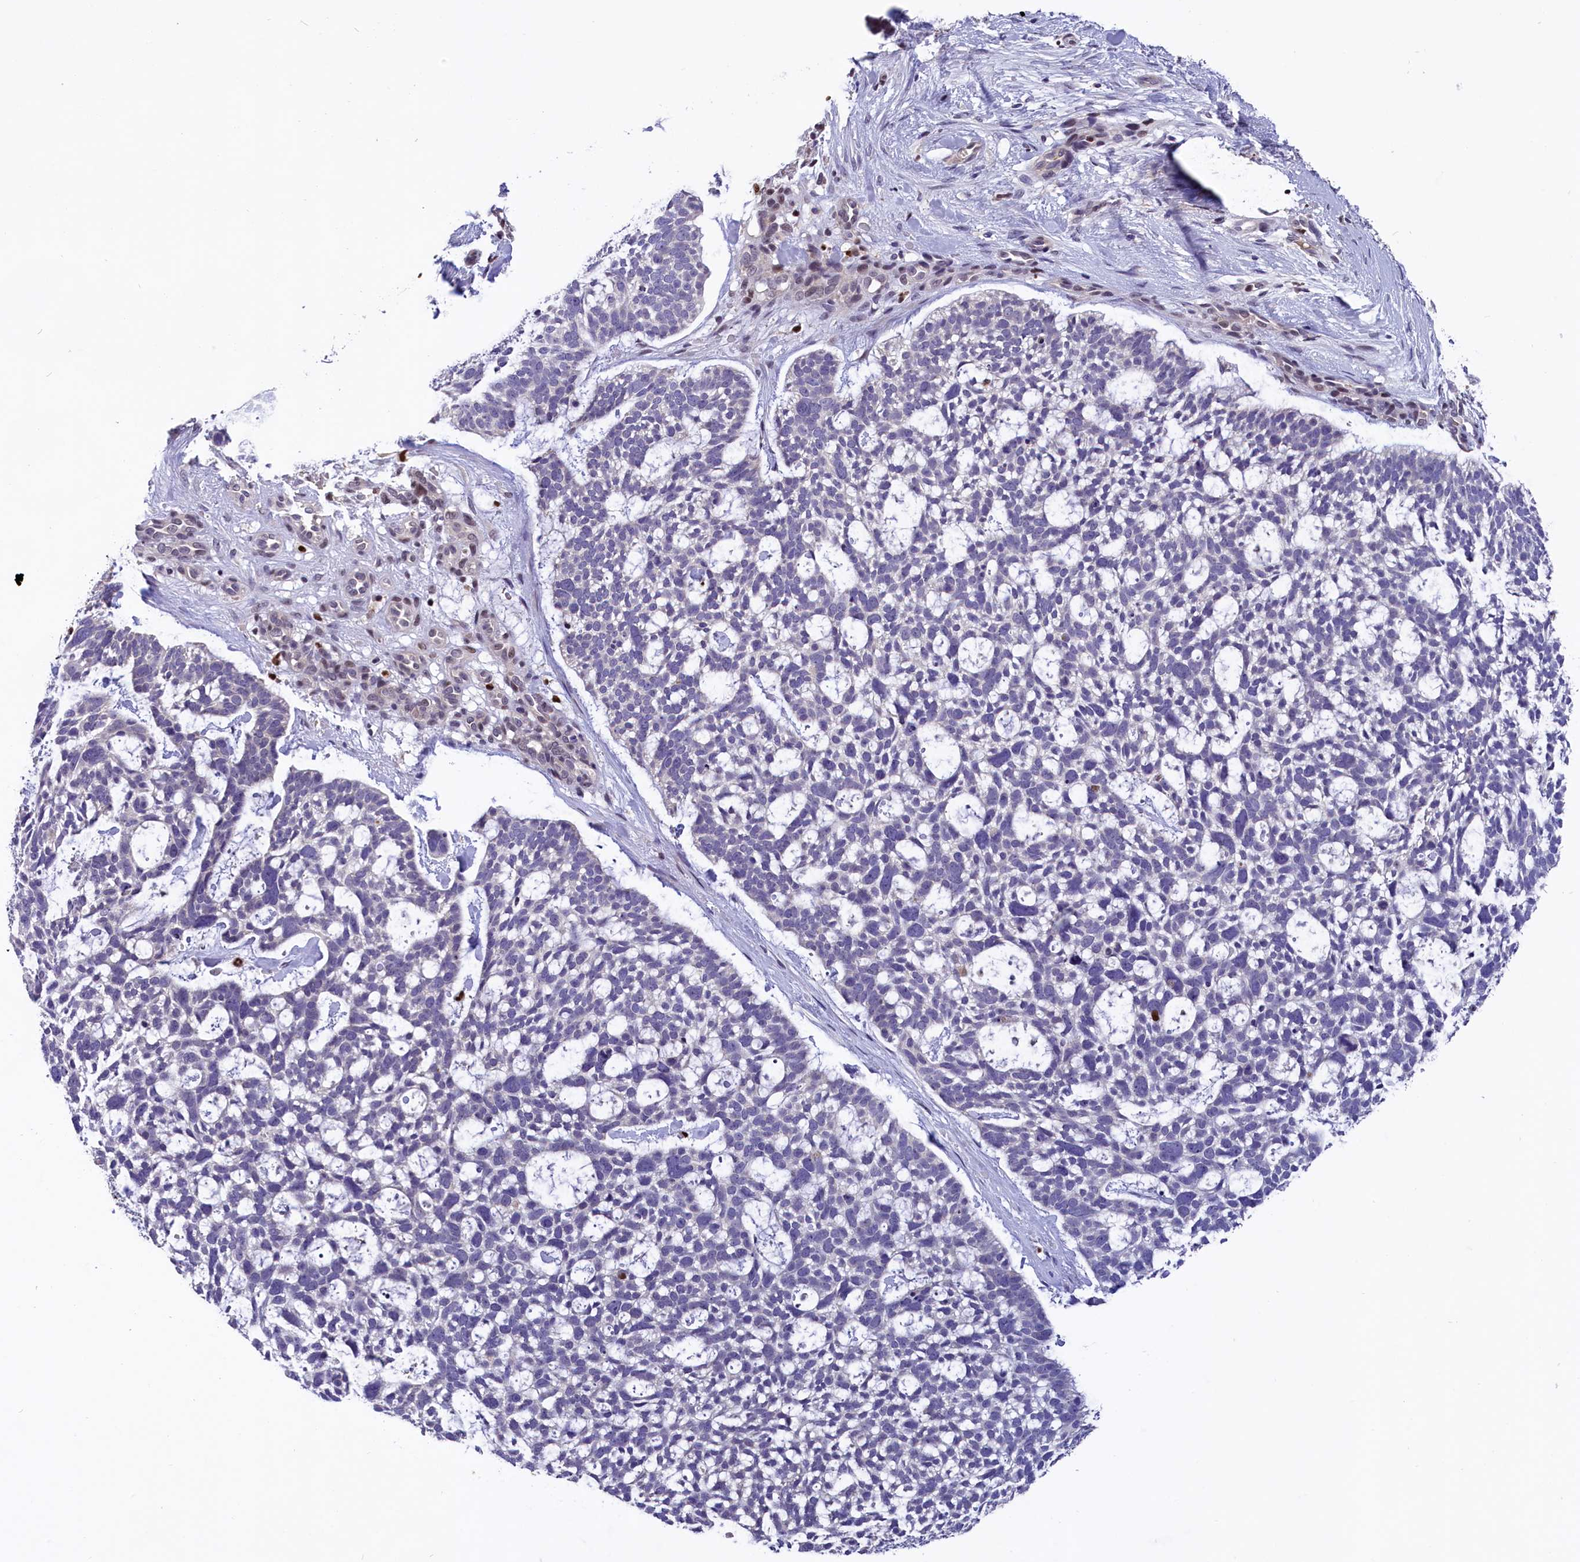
{"staining": {"intensity": "negative", "quantity": "none", "location": "none"}, "tissue": "skin cancer", "cell_type": "Tumor cells", "image_type": "cancer", "snomed": [{"axis": "morphology", "description": "Basal cell carcinoma"}, {"axis": "topography", "description": "Skin"}], "caption": "Basal cell carcinoma (skin) was stained to show a protein in brown. There is no significant positivity in tumor cells.", "gene": "BTBD9", "patient": {"sex": "male", "age": 88}}